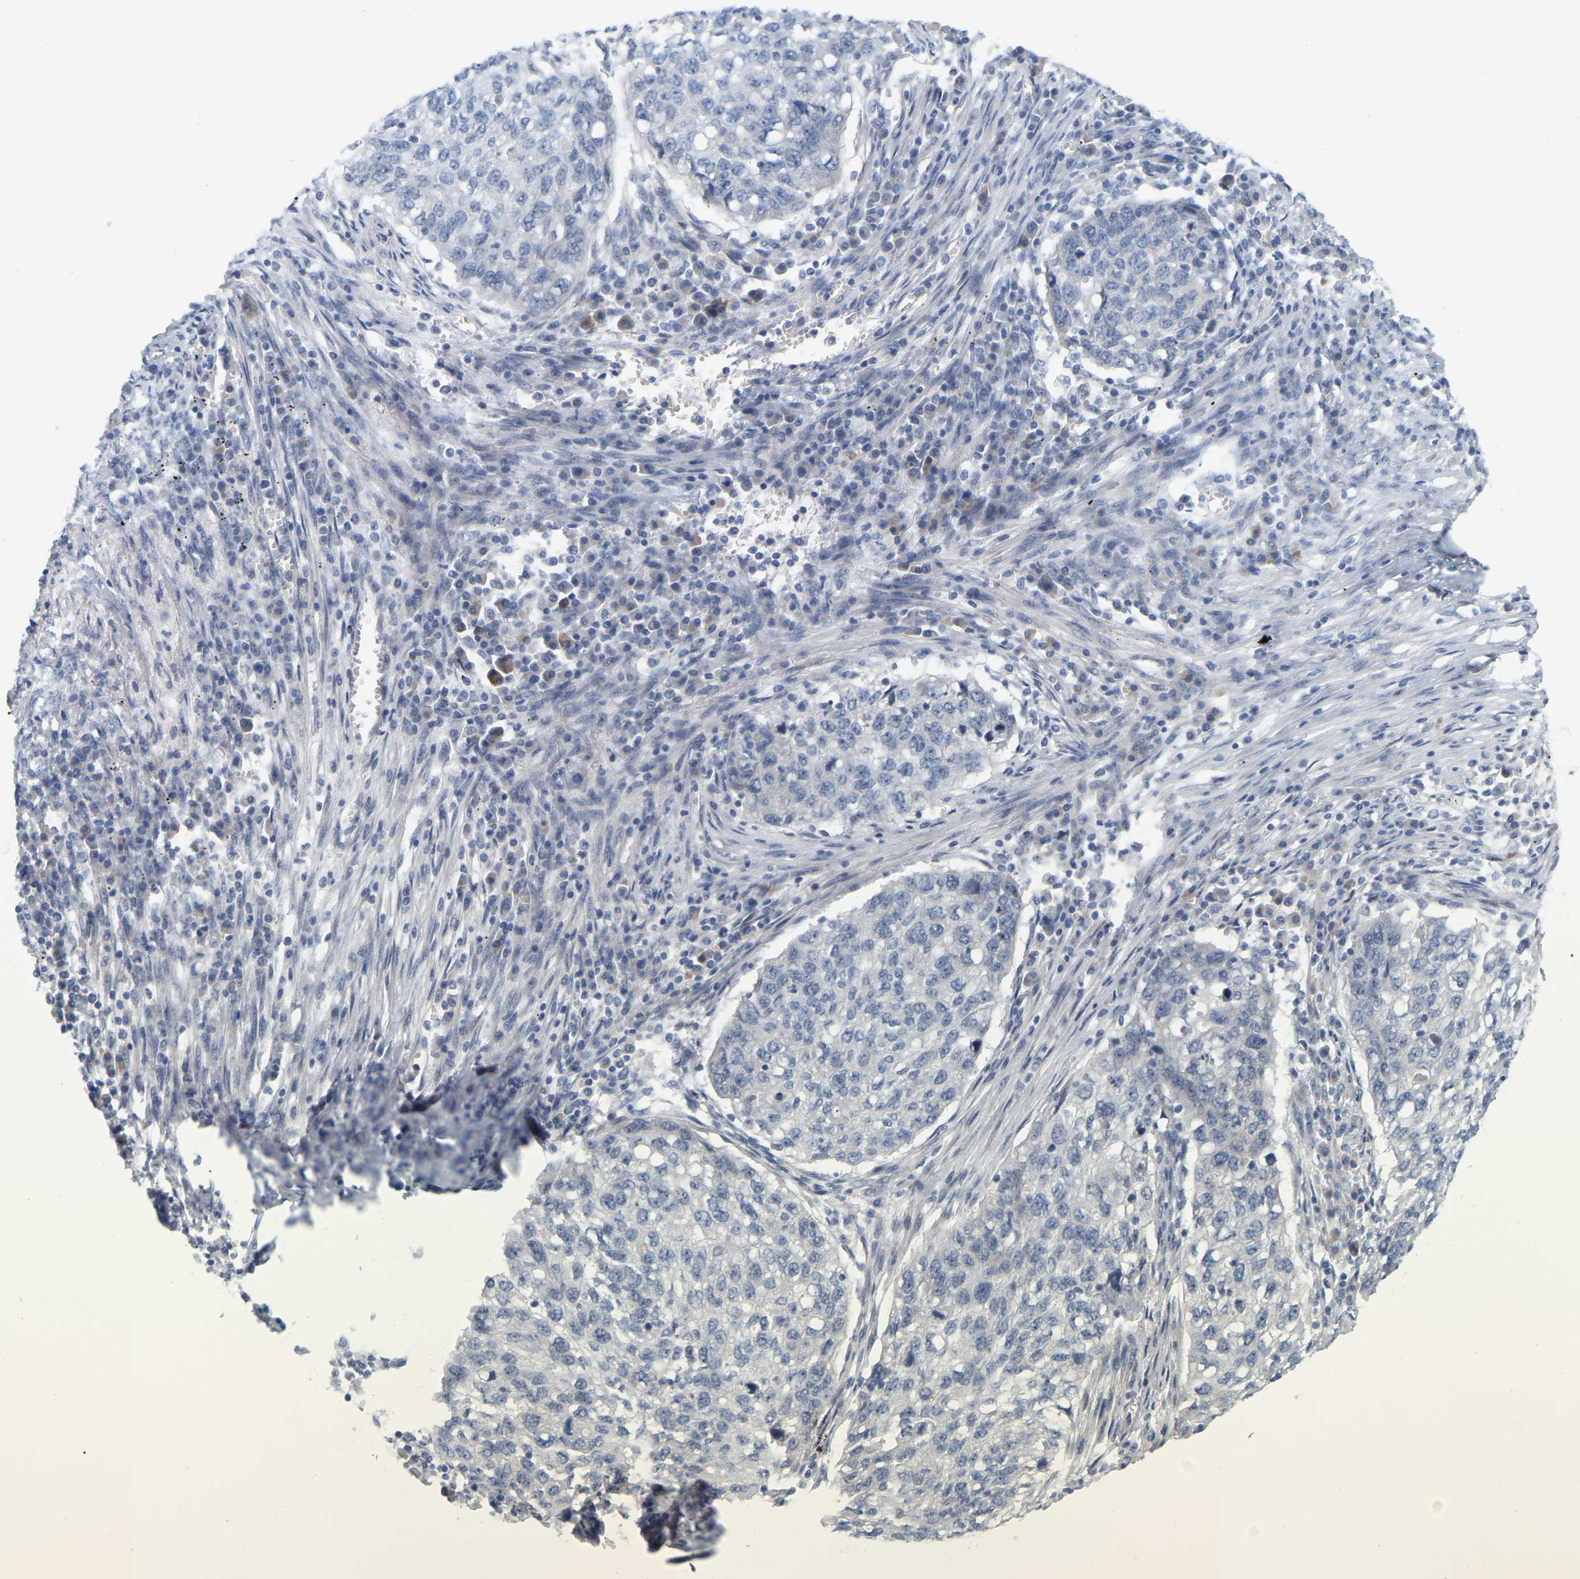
{"staining": {"intensity": "negative", "quantity": "none", "location": "none"}, "tissue": "lung cancer", "cell_type": "Tumor cells", "image_type": "cancer", "snomed": [{"axis": "morphology", "description": "Squamous cell carcinoma, NOS"}, {"axis": "topography", "description": "Lung"}], "caption": "A high-resolution micrograph shows IHC staining of squamous cell carcinoma (lung), which displays no significant staining in tumor cells.", "gene": "MINDY4", "patient": {"sex": "female", "age": 63}}